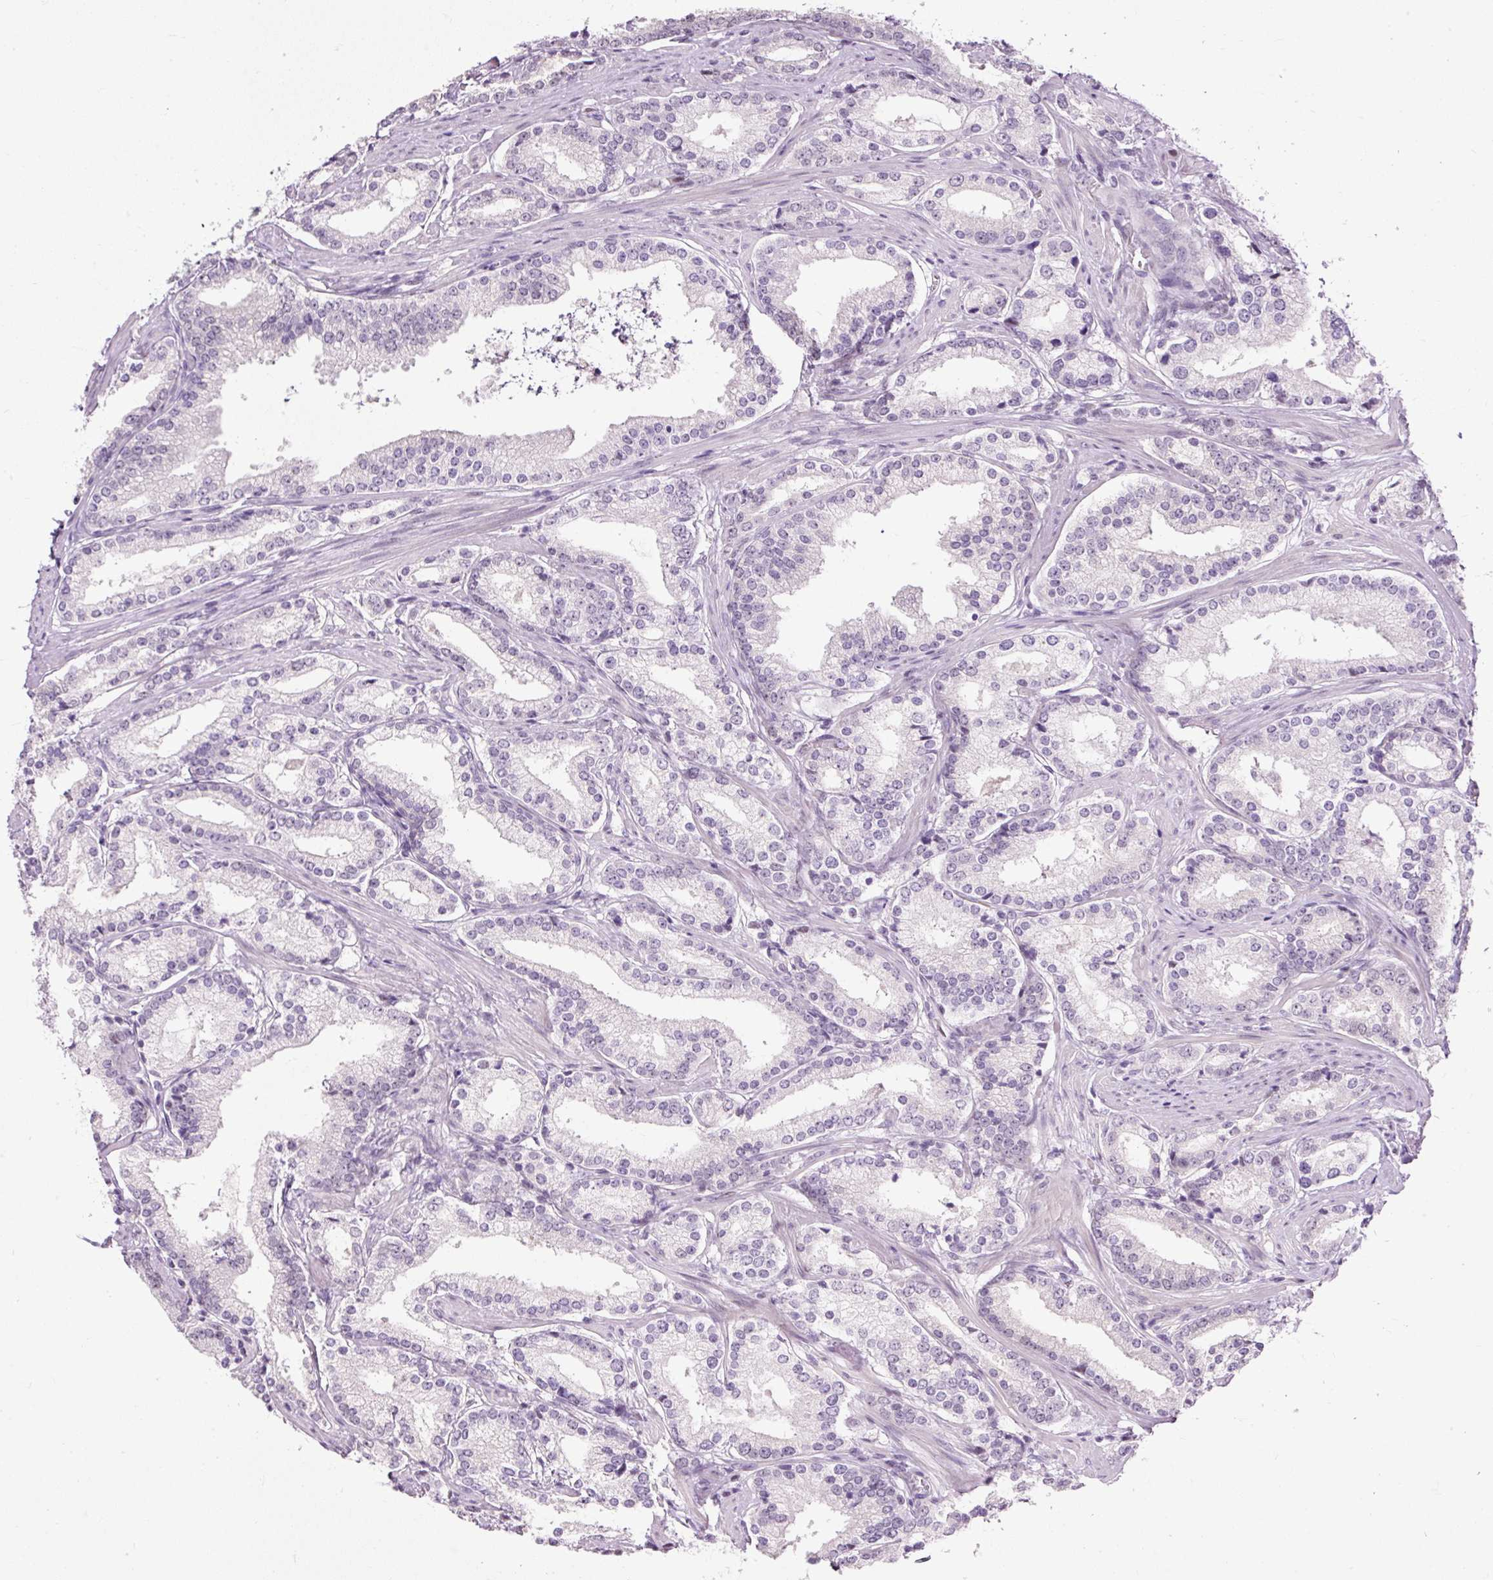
{"staining": {"intensity": "negative", "quantity": "none", "location": "none"}, "tissue": "prostate cancer", "cell_type": "Tumor cells", "image_type": "cancer", "snomed": [{"axis": "morphology", "description": "Adenocarcinoma, Low grade"}, {"axis": "topography", "description": "Prostate"}], "caption": "Tumor cells are negative for brown protein staining in prostate cancer (adenocarcinoma (low-grade)). (DAB (3,3'-diaminobenzidine) IHC, high magnification).", "gene": "PDE6B", "patient": {"sex": "male", "age": 58}}